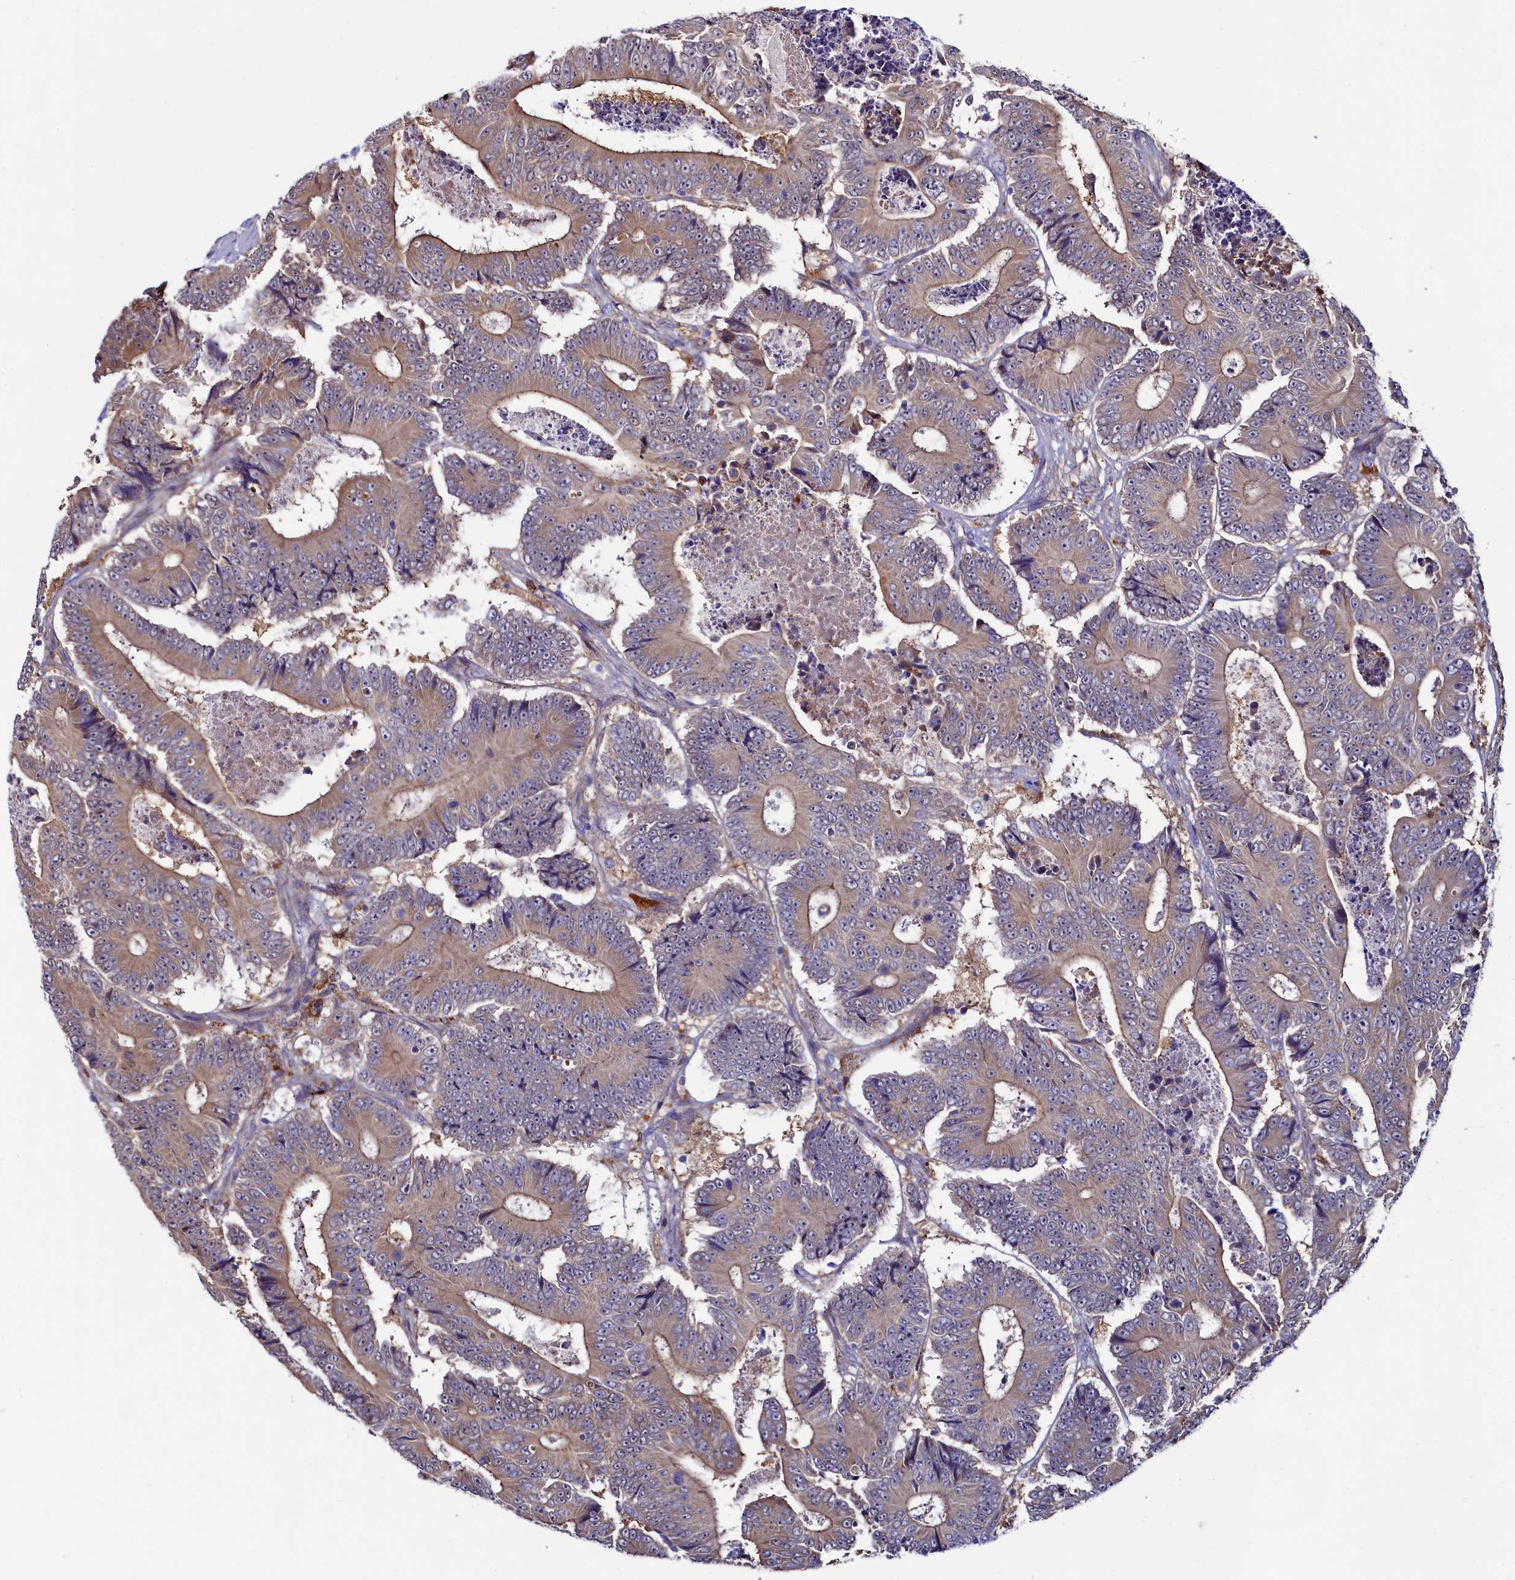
{"staining": {"intensity": "weak", "quantity": ">75%", "location": "cytoplasmic/membranous"}, "tissue": "colorectal cancer", "cell_type": "Tumor cells", "image_type": "cancer", "snomed": [{"axis": "morphology", "description": "Adenocarcinoma, NOS"}, {"axis": "topography", "description": "Colon"}], "caption": "Weak cytoplasmic/membranous staining is seen in approximately >75% of tumor cells in colorectal cancer.", "gene": "ASTE1", "patient": {"sex": "male", "age": 83}}